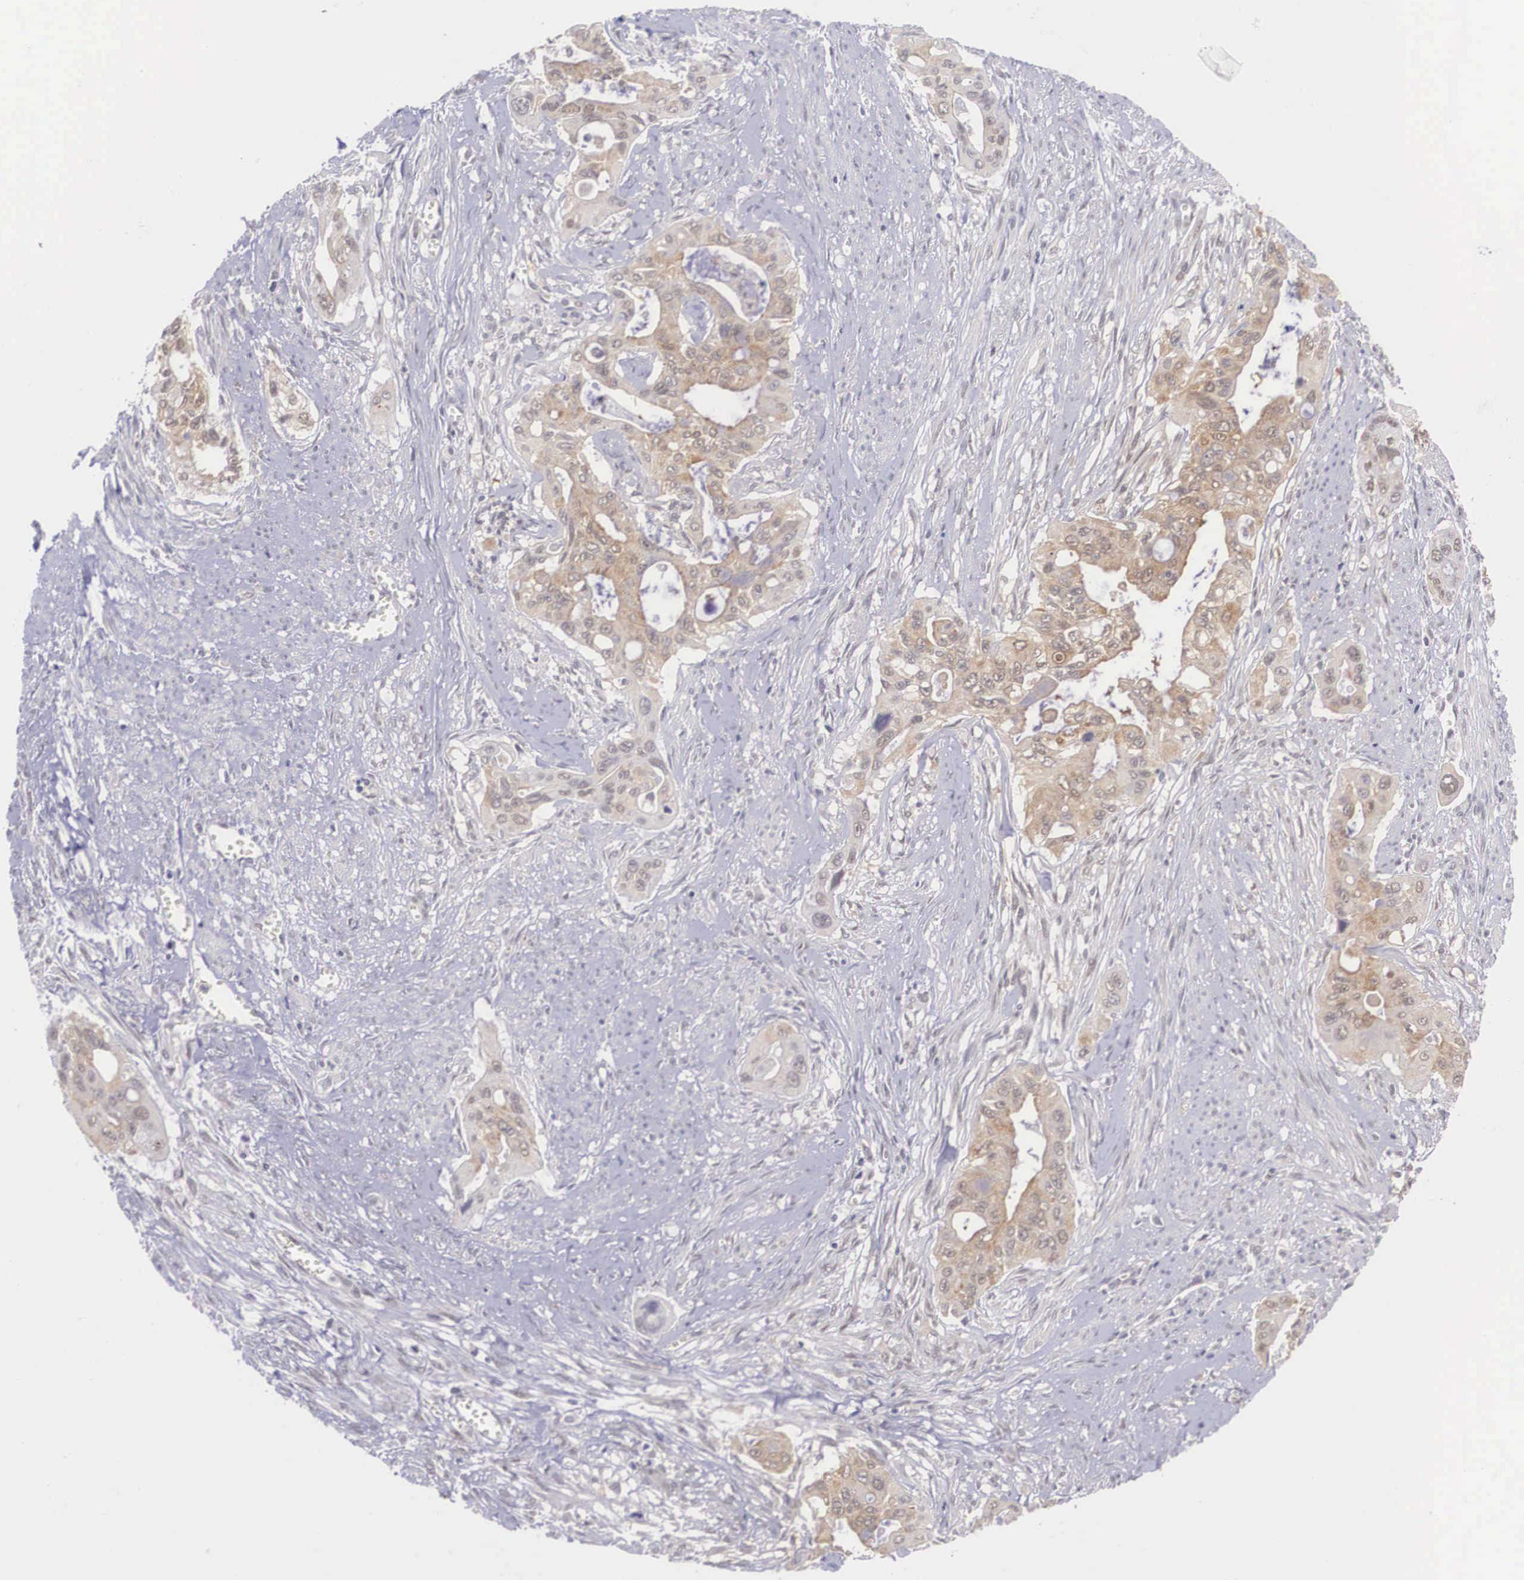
{"staining": {"intensity": "weak", "quantity": "25%-75%", "location": "cytoplasmic/membranous,nuclear"}, "tissue": "pancreatic cancer", "cell_type": "Tumor cells", "image_type": "cancer", "snomed": [{"axis": "morphology", "description": "Adenocarcinoma, NOS"}, {"axis": "topography", "description": "Pancreas"}], "caption": "Immunohistochemical staining of human pancreatic adenocarcinoma demonstrates low levels of weak cytoplasmic/membranous and nuclear protein staining in approximately 25%-75% of tumor cells. Using DAB (brown) and hematoxylin (blue) stains, captured at high magnification using brightfield microscopy.", "gene": "NINL", "patient": {"sex": "male", "age": 77}}